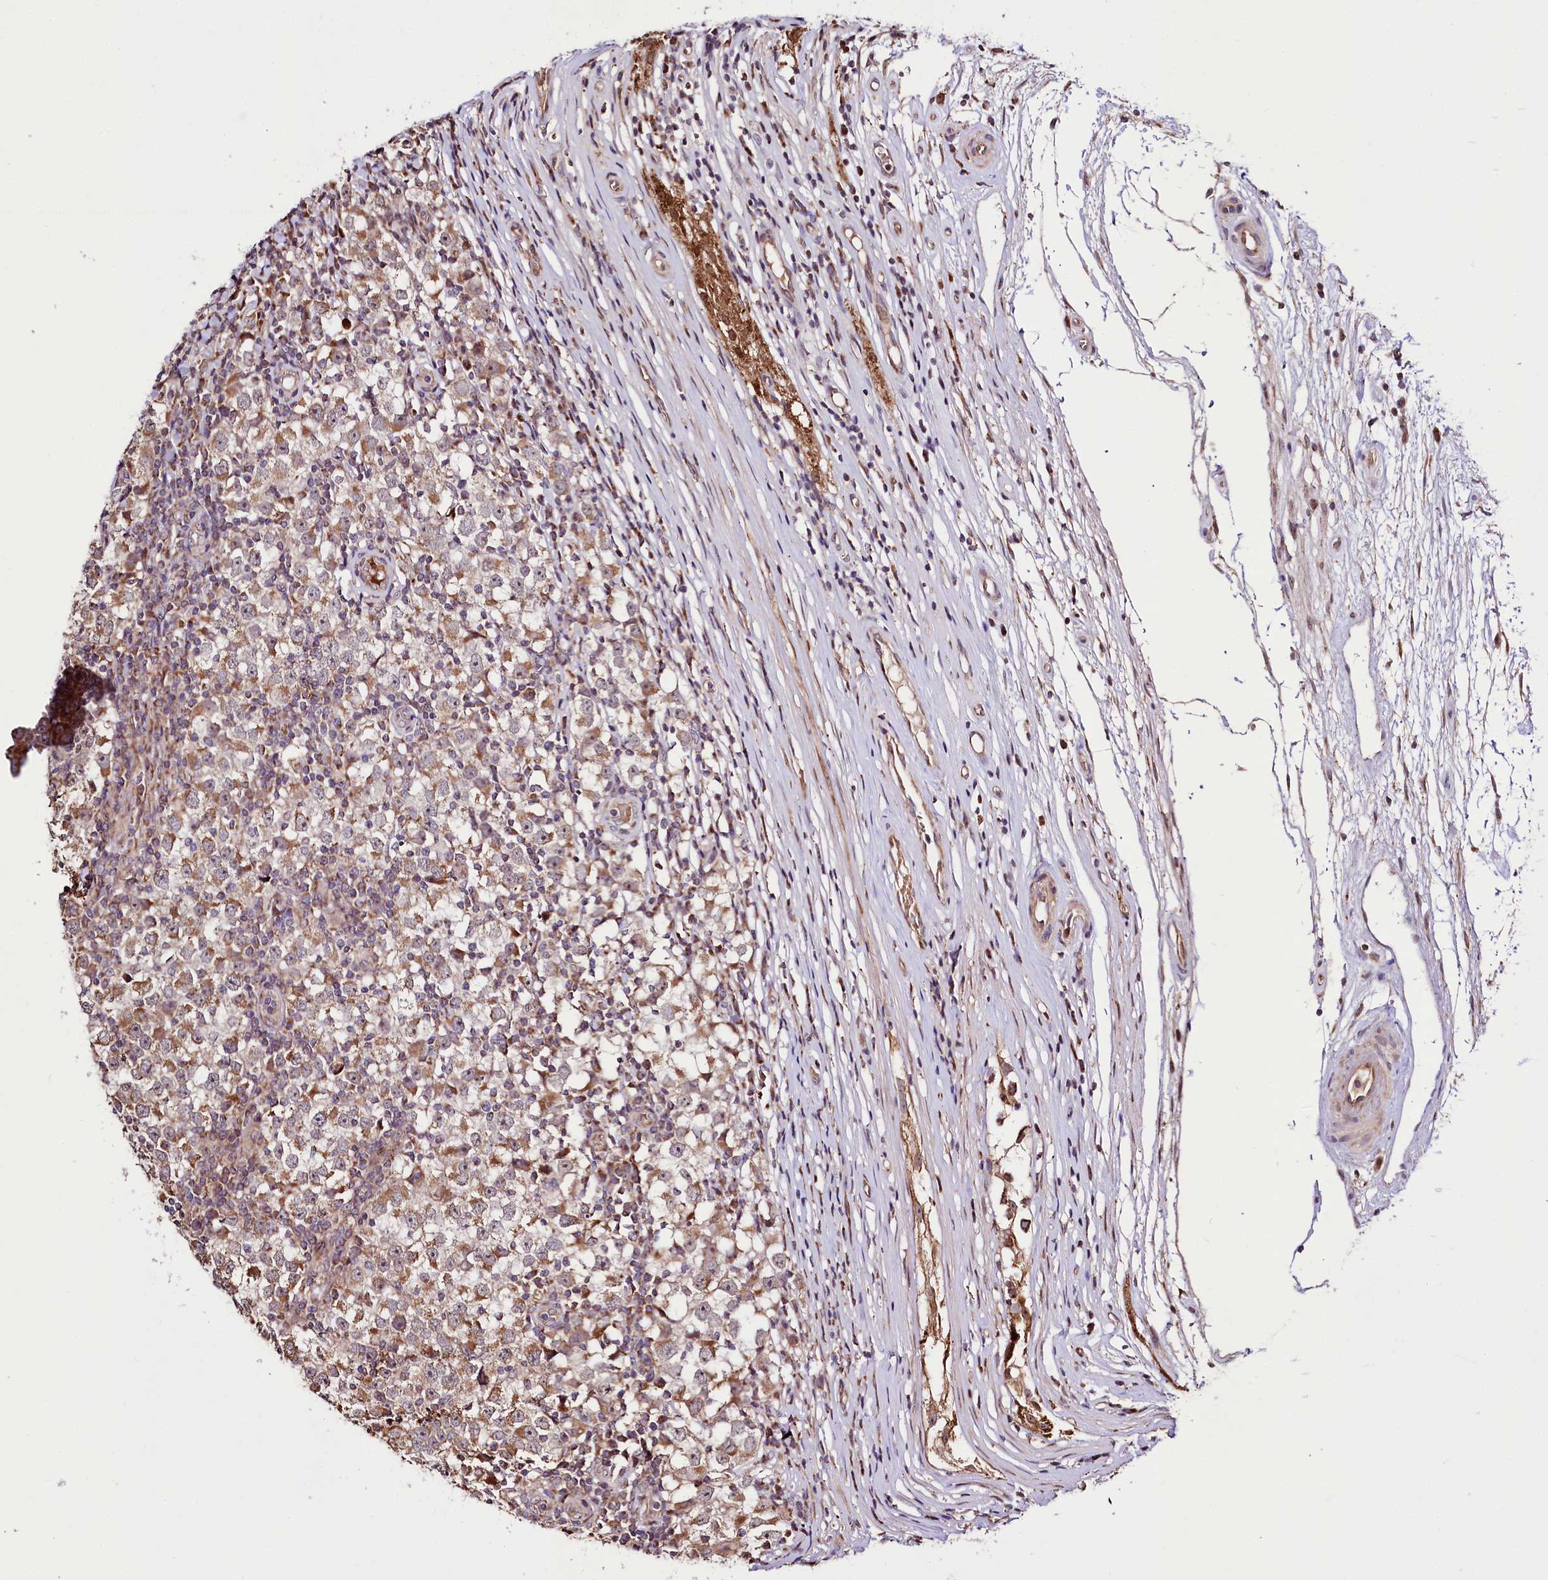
{"staining": {"intensity": "moderate", "quantity": ">75%", "location": "cytoplasmic/membranous"}, "tissue": "testis cancer", "cell_type": "Tumor cells", "image_type": "cancer", "snomed": [{"axis": "morphology", "description": "Seminoma, NOS"}, {"axis": "topography", "description": "Testis"}], "caption": "Immunohistochemistry (DAB) staining of testis cancer (seminoma) shows moderate cytoplasmic/membranous protein expression in about >75% of tumor cells.", "gene": "ST7", "patient": {"sex": "male", "age": 65}}